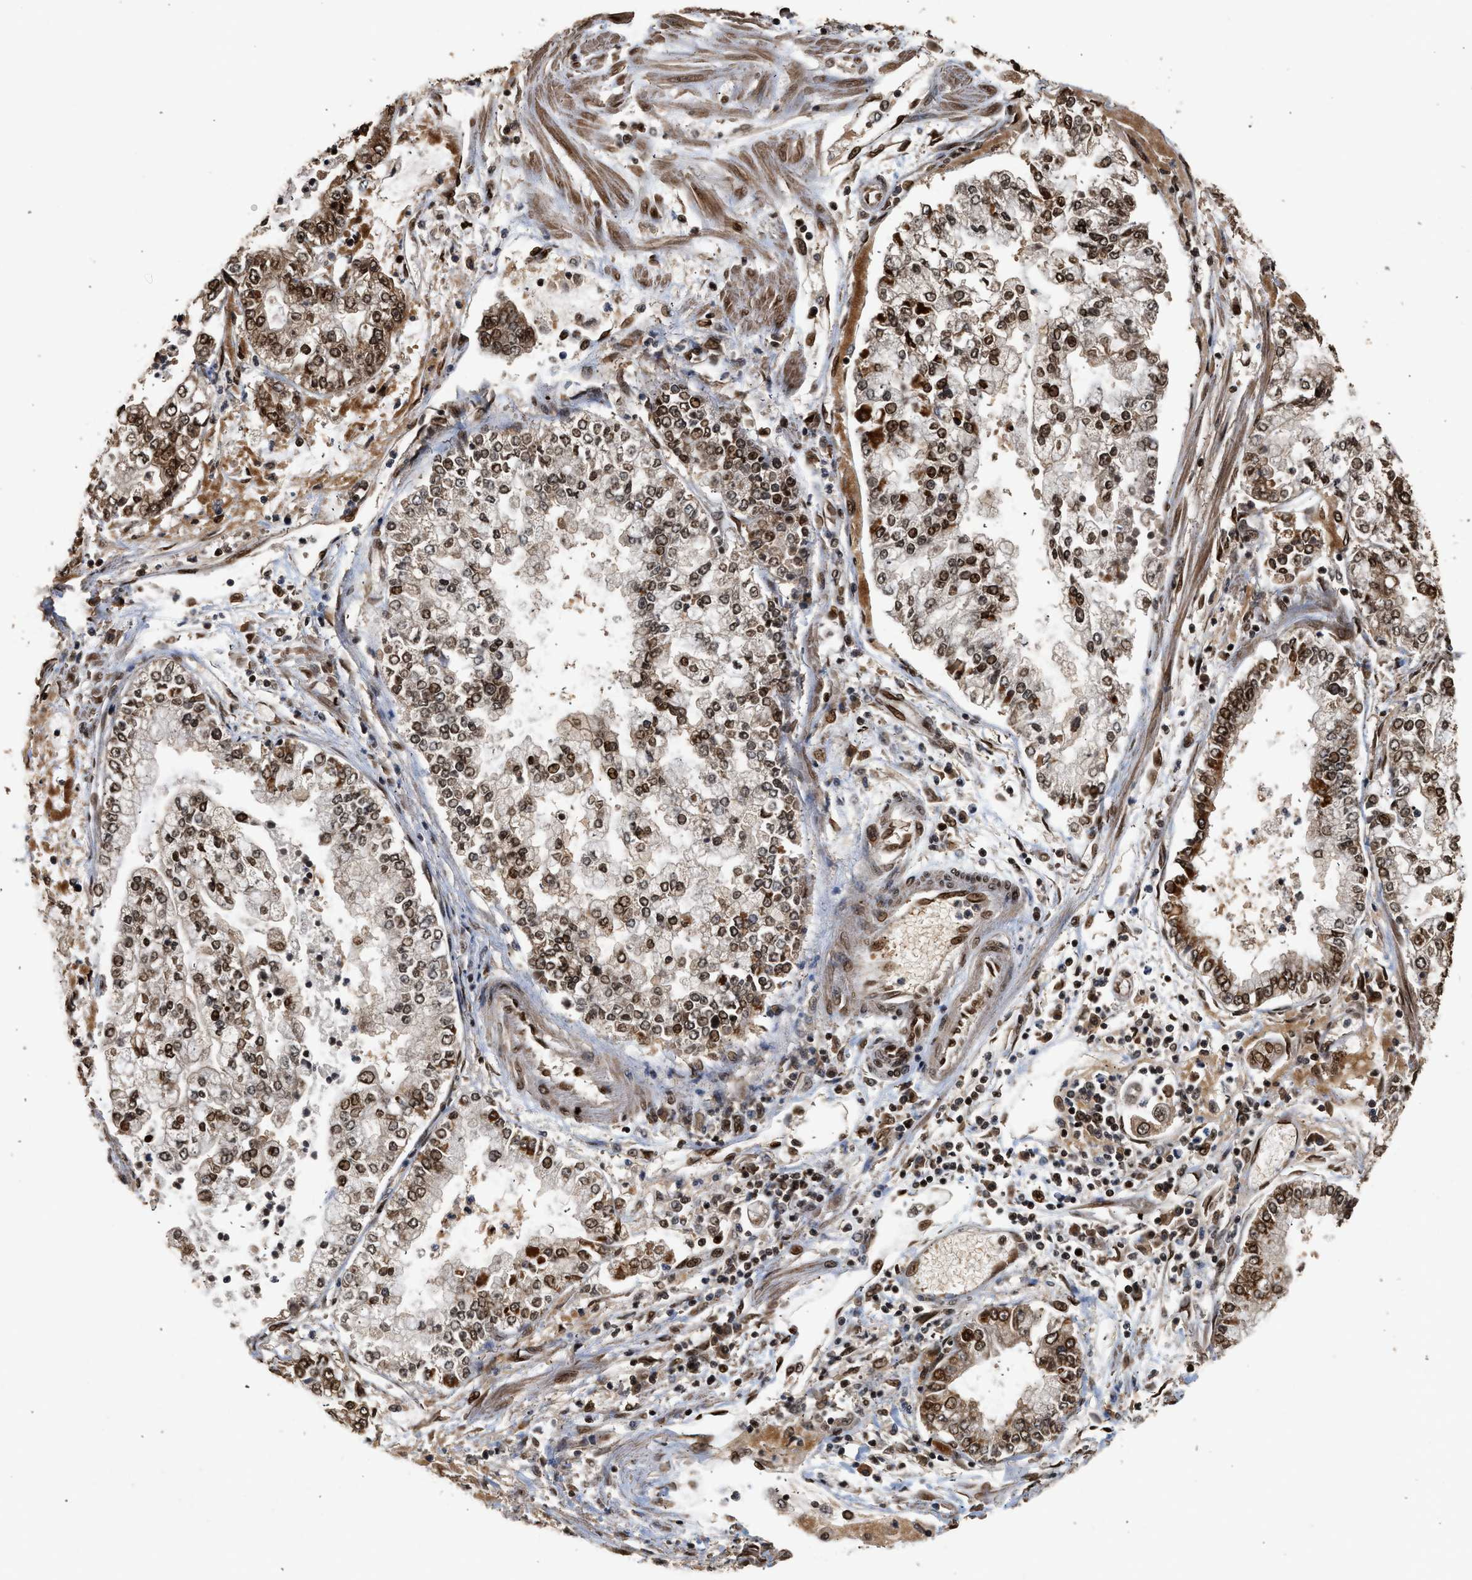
{"staining": {"intensity": "strong", "quantity": ">75%", "location": "nuclear"}, "tissue": "stomach cancer", "cell_type": "Tumor cells", "image_type": "cancer", "snomed": [{"axis": "morphology", "description": "Adenocarcinoma, NOS"}, {"axis": "topography", "description": "Stomach"}], "caption": "Protein staining displays strong nuclear positivity in approximately >75% of tumor cells in stomach cancer. (Brightfield microscopy of DAB IHC at high magnification).", "gene": "PPP4R3B", "patient": {"sex": "male", "age": 76}}